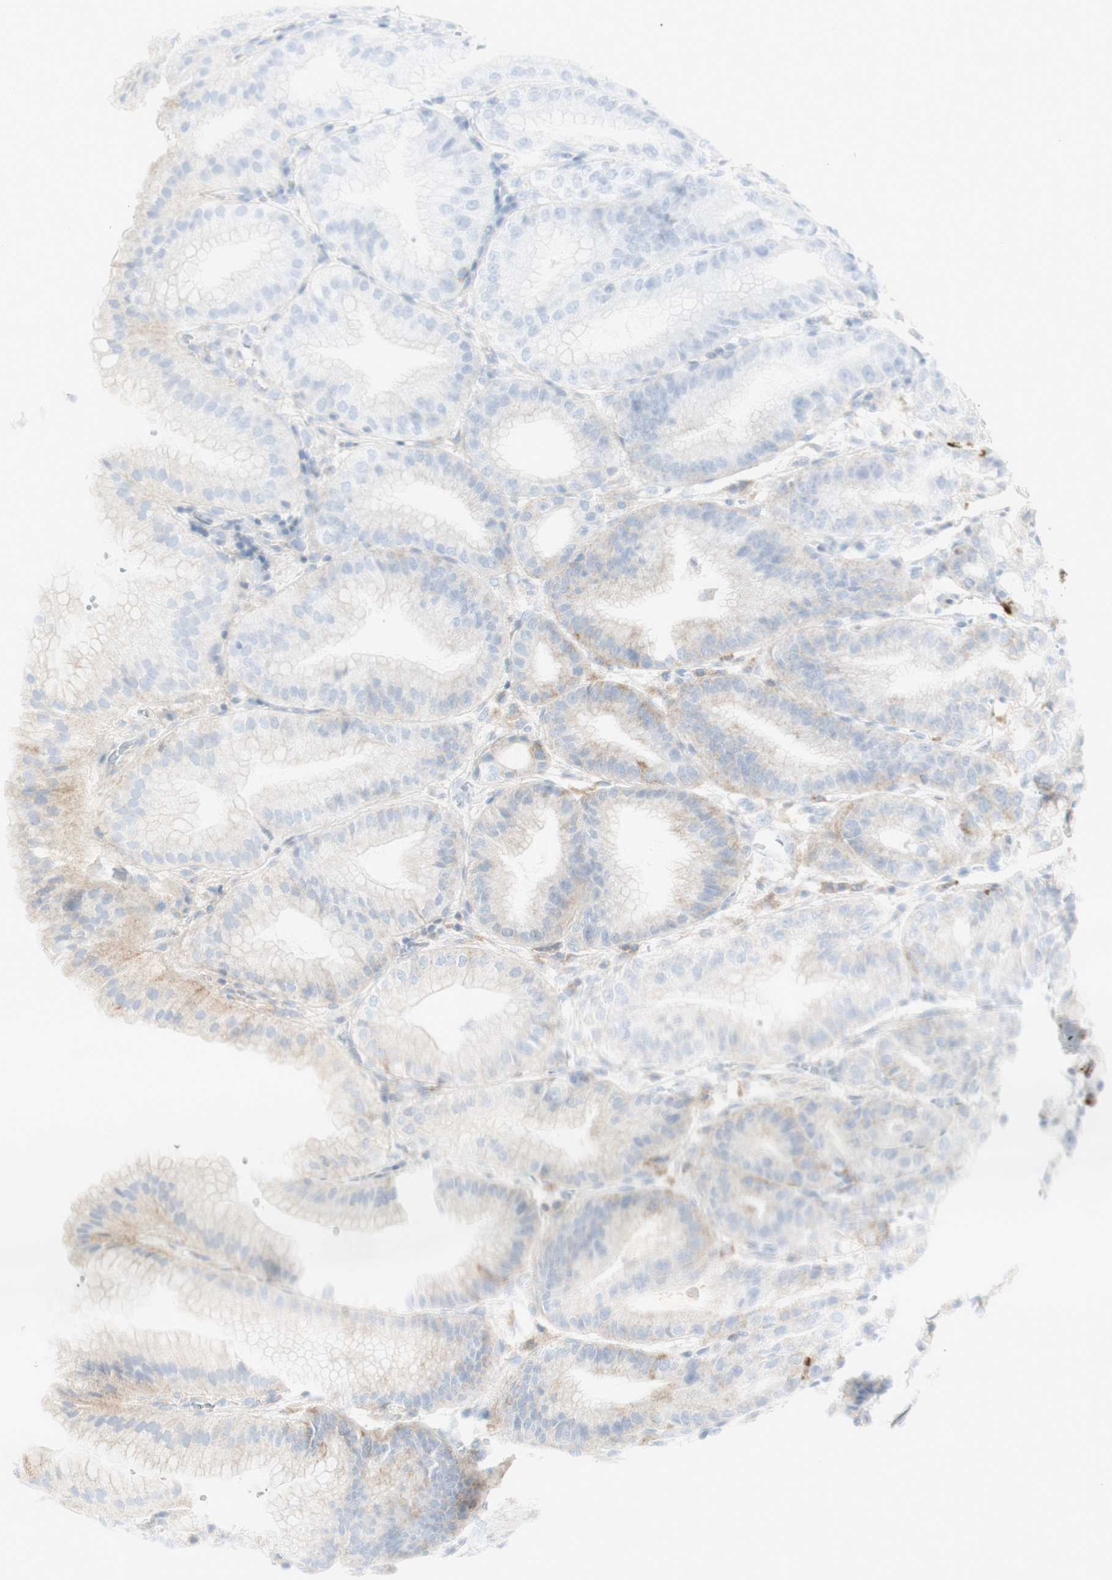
{"staining": {"intensity": "moderate", "quantity": "25%-75%", "location": "cytoplasmic/membranous"}, "tissue": "stomach", "cell_type": "Glandular cells", "image_type": "normal", "snomed": [{"axis": "morphology", "description": "Normal tissue, NOS"}, {"axis": "topography", "description": "Stomach, lower"}], "caption": "Immunohistochemical staining of normal stomach displays medium levels of moderate cytoplasmic/membranous staining in approximately 25%-75% of glandular cells.", "gene": "MDK", "patient": {"sex": "male", "age": 71}}